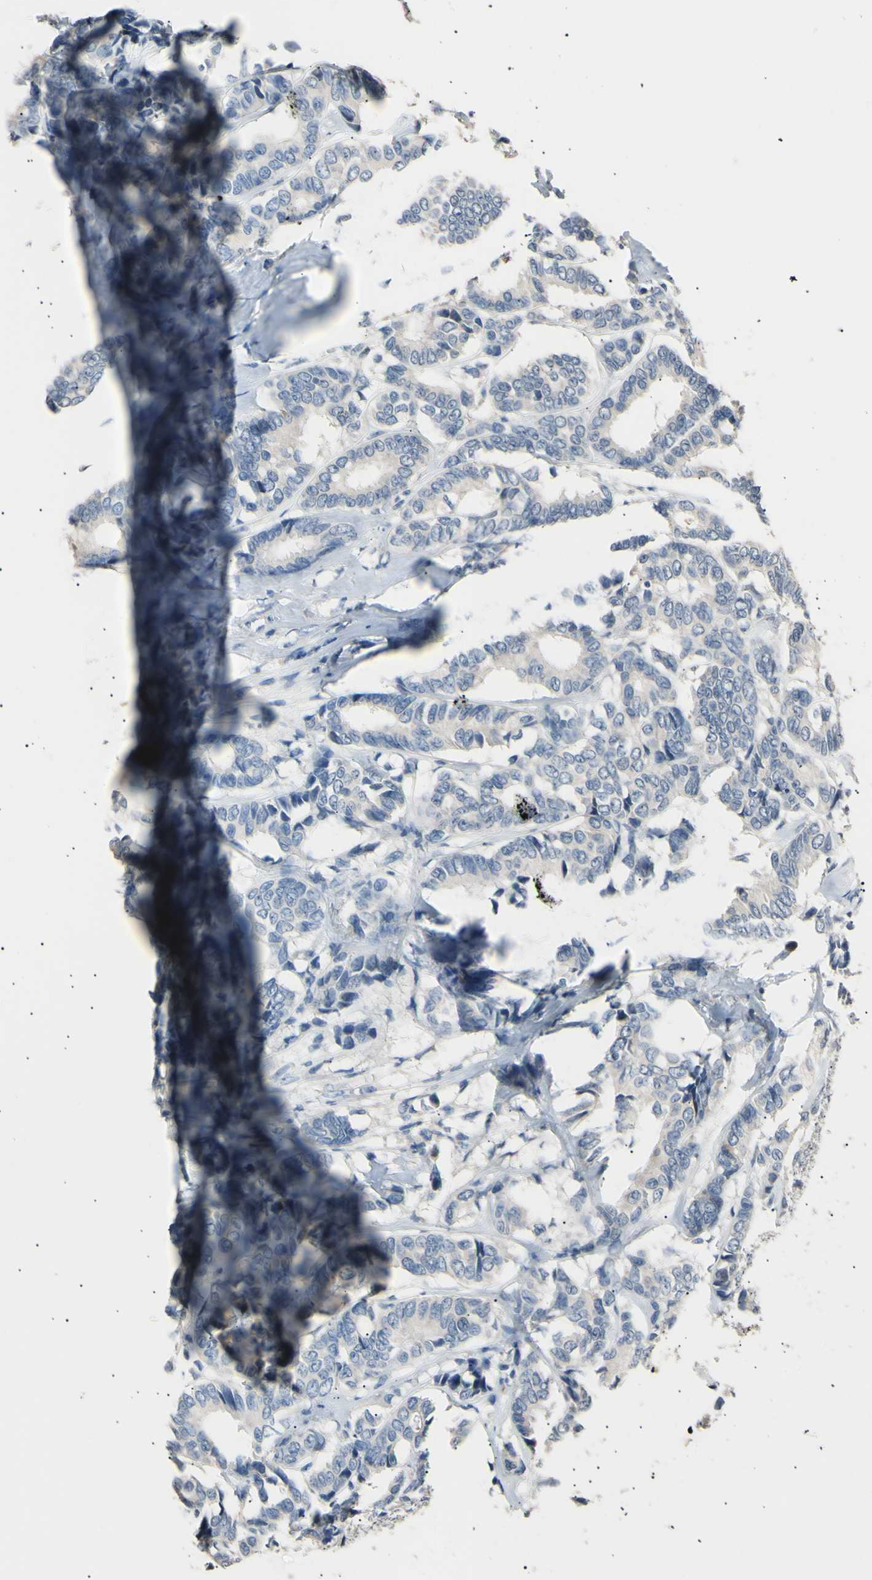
{"staining": {"intensity": "negative", "quantity": "none", "location": "none"}, "tissue": "breast cancer", "cell_type": "Tumor cells", "image_type": "cancer", "snomed": [{"axis": "morphology", "description": "Duct carcinoma"}, {"axis": "topography", "description": "Breast"}], "caption": "A micrograph of breast cancer (infiltrating ductal carcinoma) stained for a protein shows no brown staining in tumor cells.", "gene": "LDLR", "patient": {"sex": "female", "age": 87}}